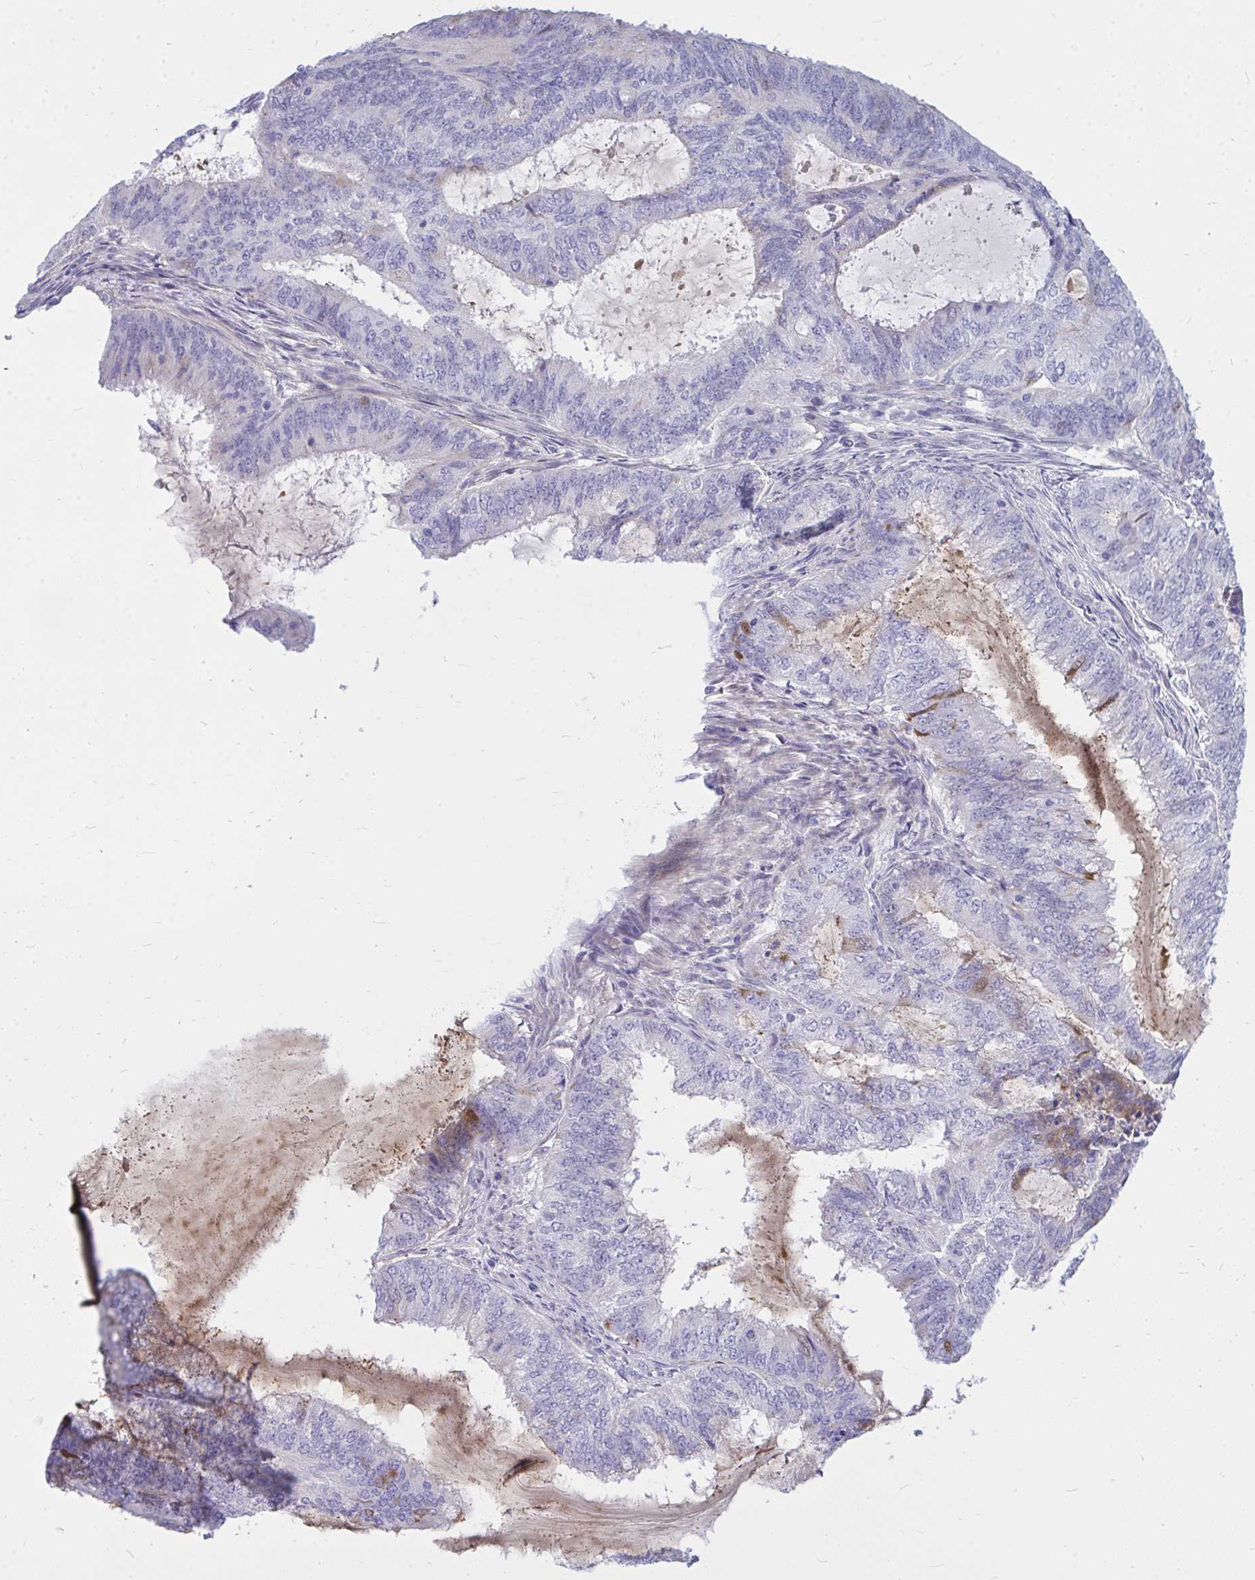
{"staining": {"intensity": "negative", "quantity": "none", "location": "none"}, "tissue": "endometrial cancer", "cell_type": "Tumor cells", "image_type": "cancer", "snomed": [{"axis": "morphology", "description": "Adenocarcinoma, NOS"}, {"axis": "topography", "description": "Endometrium"}], "caption": "High magnification brightfield microscopy of endometrial adenocarcinoma stained with DAB (brown) and counterstained with hematoxylin (blue): tumor cells show no significant positivity.", "gene": "ZSCAN25", "patient": {"sex": "female", "age": 51}}